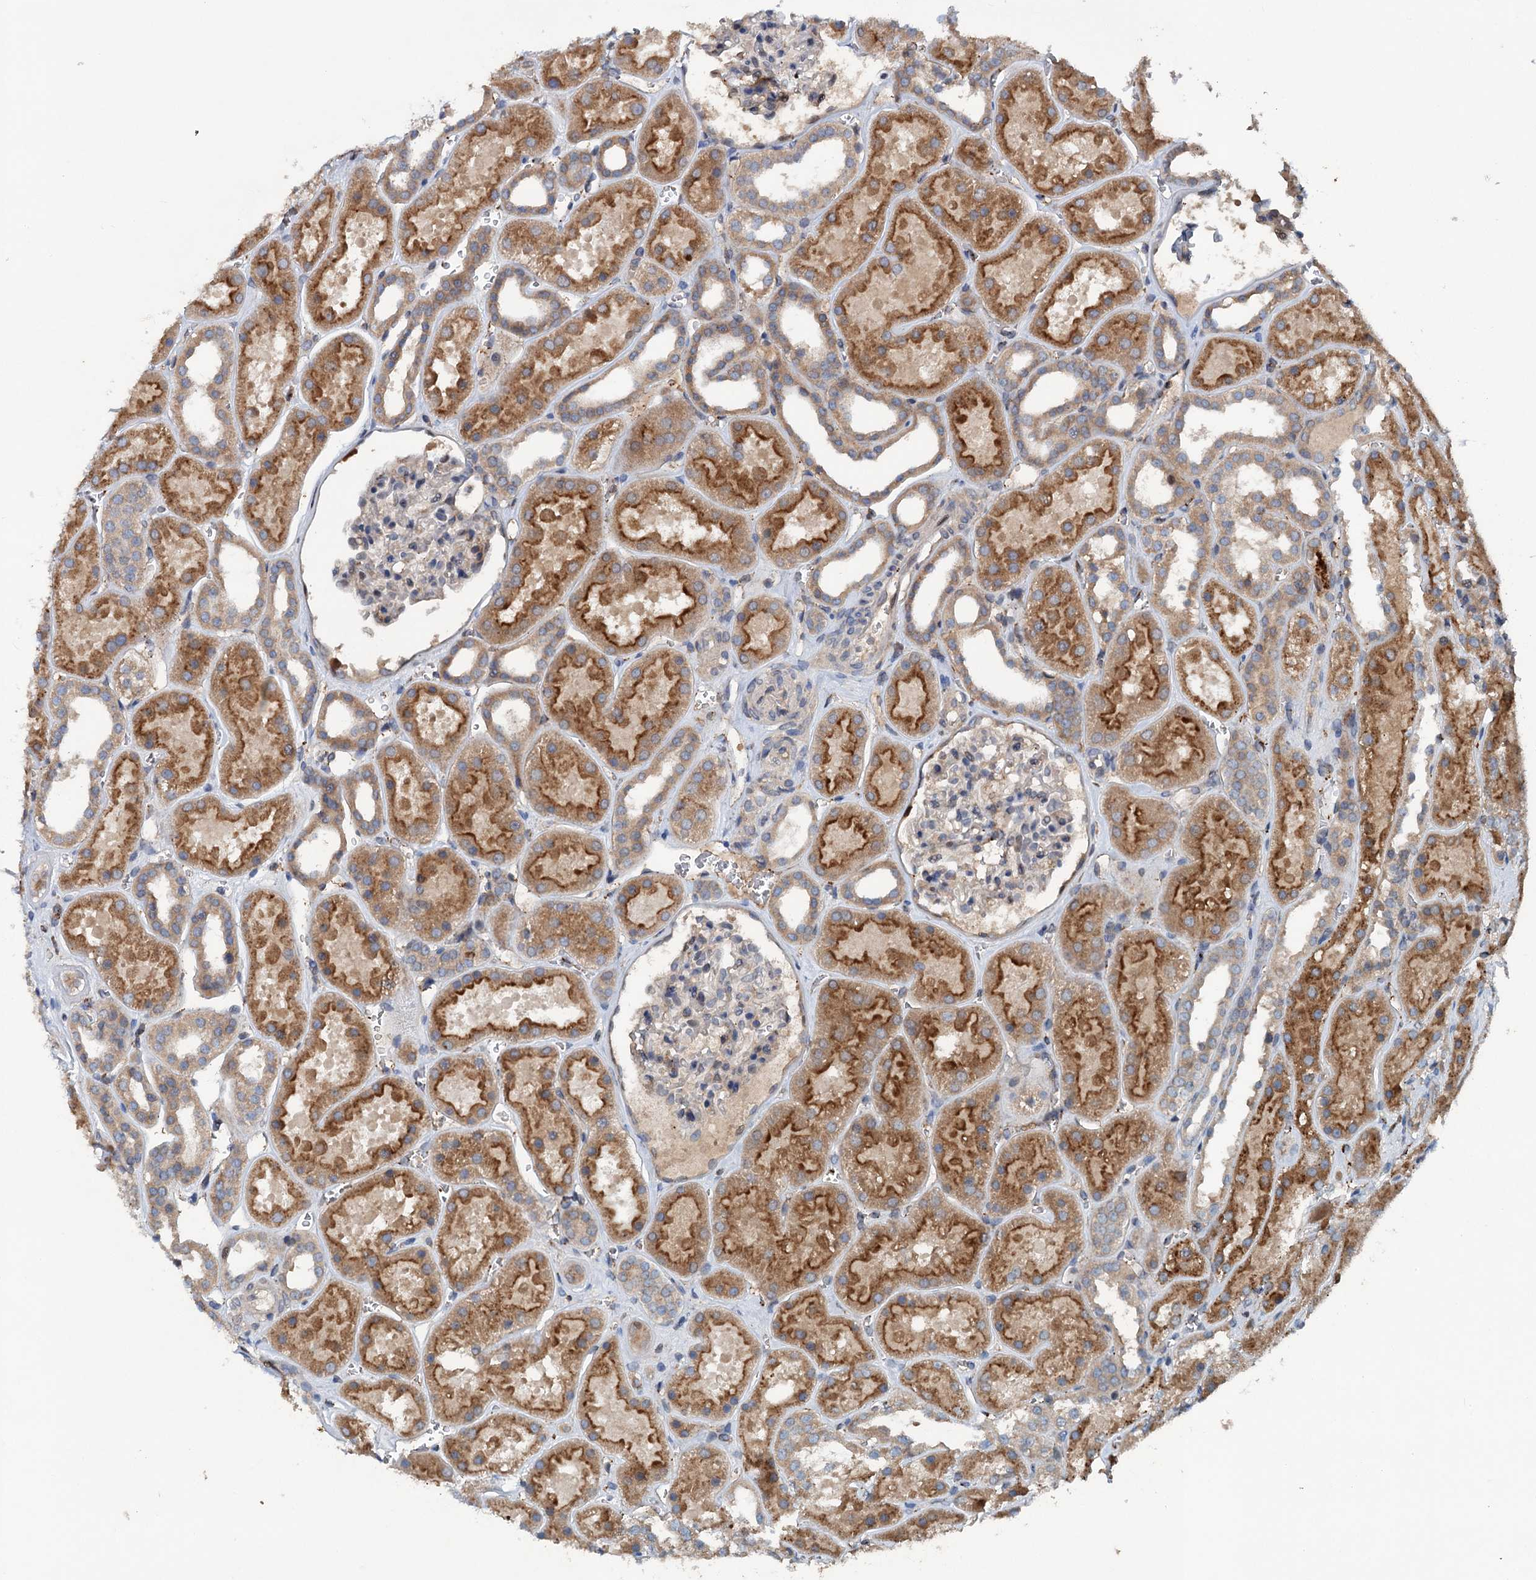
{"staining": {"intensity": "negative", "quantity": "none", "location": "none"}, "tissue": "kidney", "cell_type": "Cells in glomeruli", "image_type": "normal", "snomed": [{"axis": "morphology", "description": "Normal tissue, NOS"}, {"axis": "topography", "description": "Kidney"}], "caption": "IHC image of unremarkable kidney: human kidney stained with DAB (3,3'-diaminobenzidine) shows no significant protein staining in cells in glomeruli.", "gene": "TAPBPL", "patient": {"sex": "female", "age": 41}}